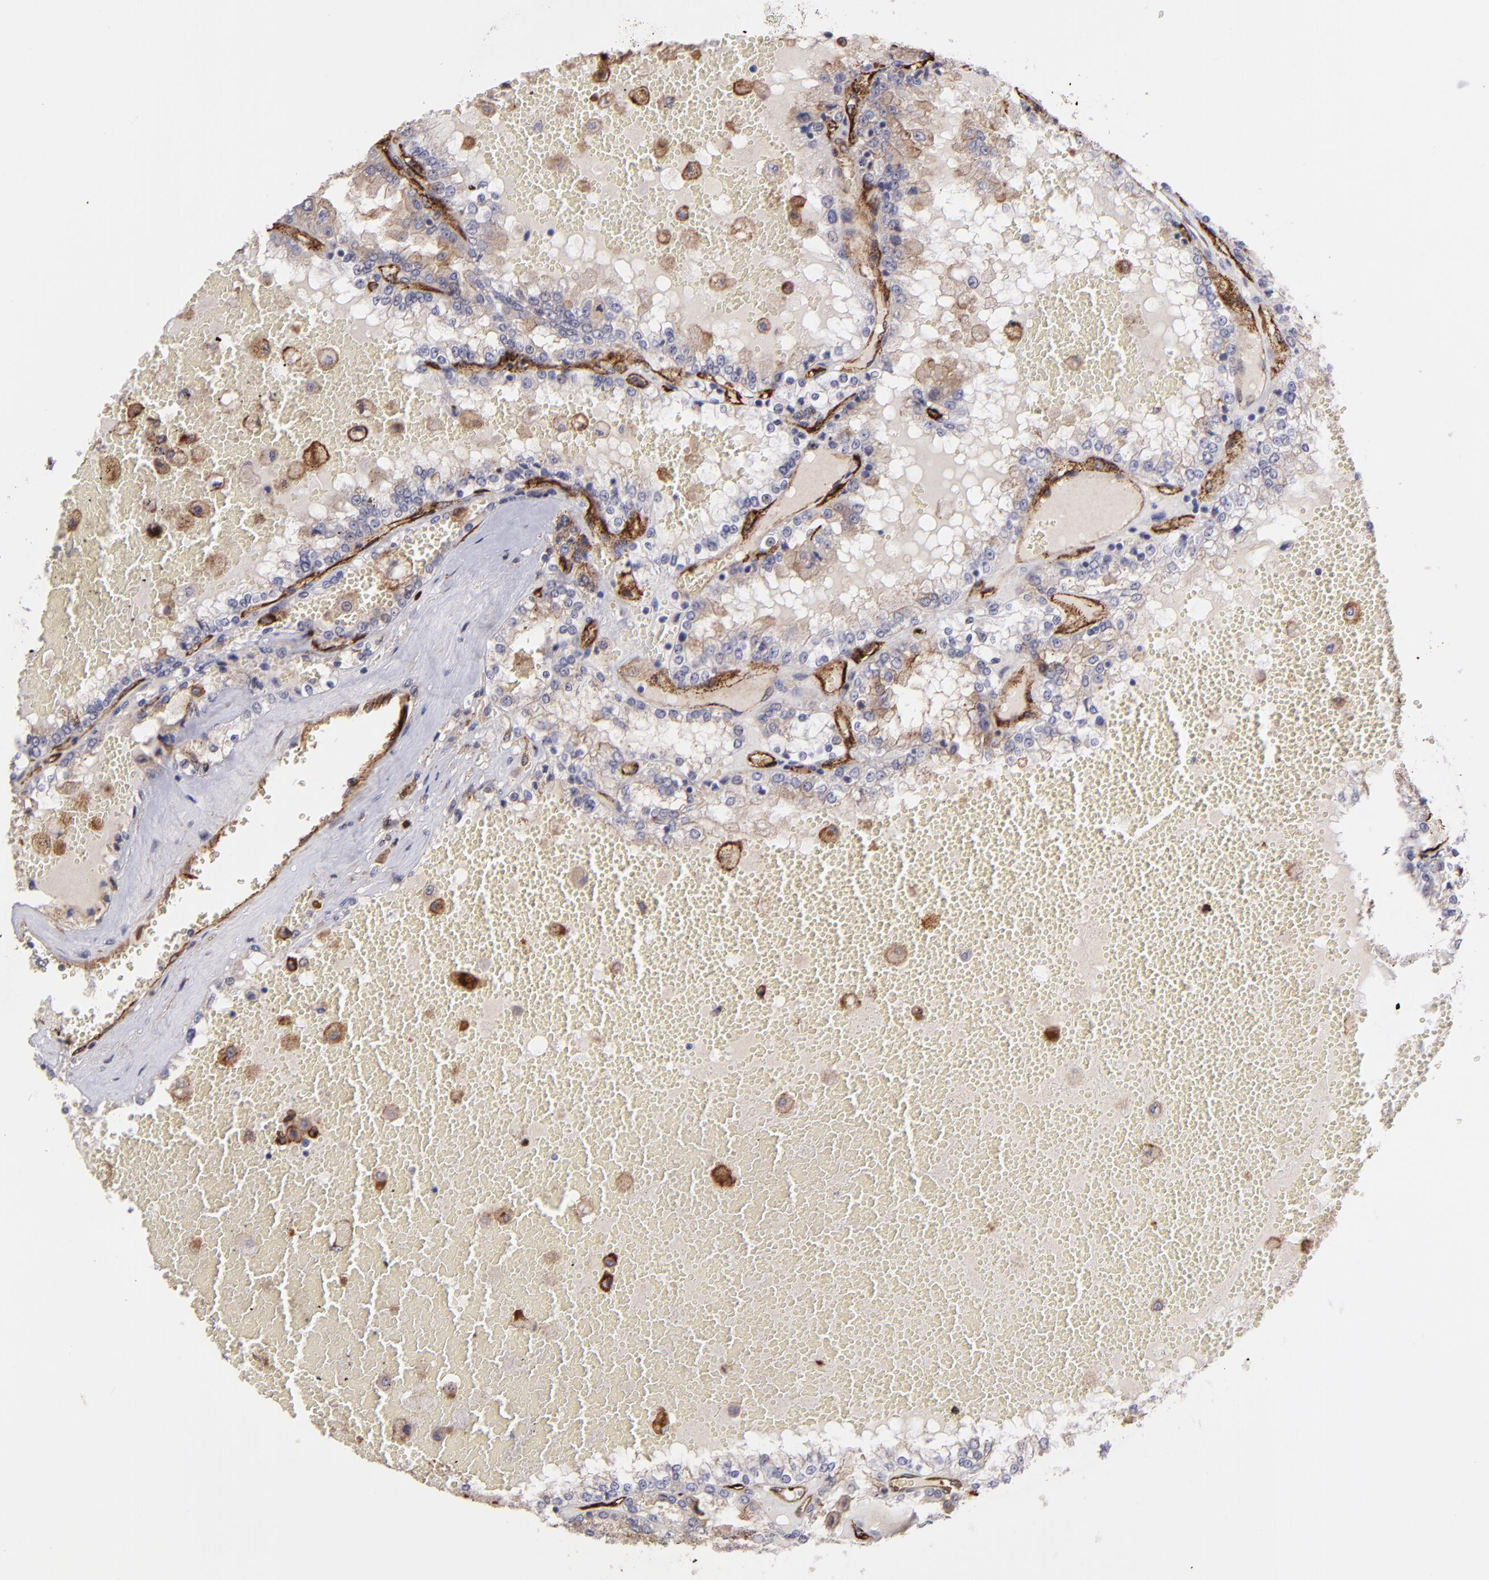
{"staining": {"intensity": "negative", "quantity": "none", "location": "none"}, "tissue": "renal cancer", "cell_type": "Tumor cells", "image_type": "cancer", "snomed": [{"axis": "morphology", "description": "Adenocarcinoma, NOS"}, {"axis": "topography", "description": "Kidney"}], "caption": "IHC histopathology image of neoplastic tissue: adenocarcinoma (renal) stained with DAB (3,3'-diaminobenzidine) shows no significant protein staining in tumor cells.", "gene": "DYSF", "patient": {"sex": "female", "age": 56}}